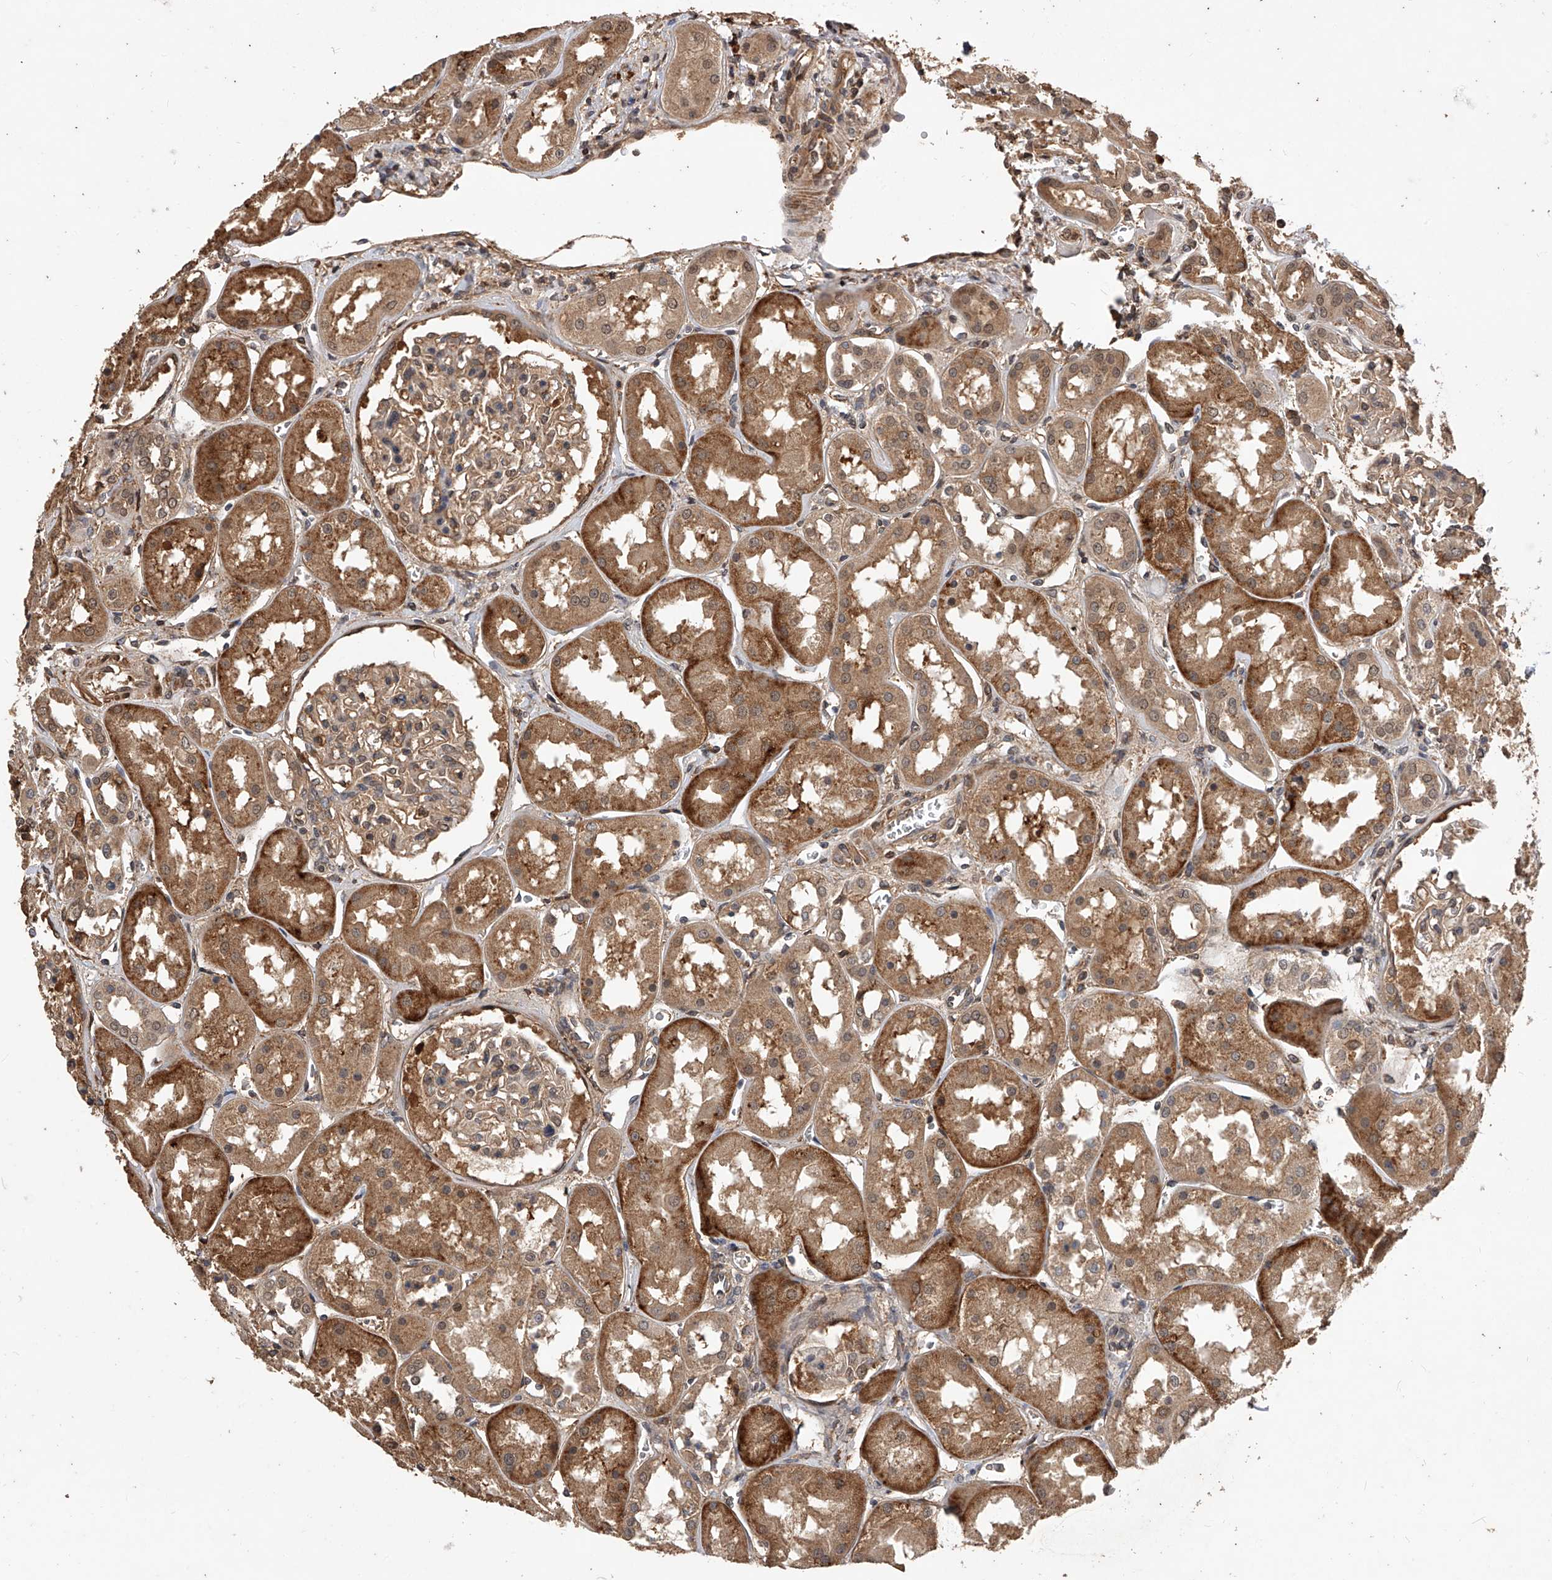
{"staining": {"intensity": "moderate", "quantity": "25%-75%", "location": "cytoplasmic/membranous"}, "tissue": "kidney", "cell_type": "Cells in glomeruli", "image_type": "normal", "snomed": [{"axis": "morphology", "description": "Normal tissue, NOS"}, {"axis": "topography", "description": "Kidney"}], "caption": "Immunohistochemistry (IHC) (DAB) staining of normal kidney shows moderate cytoplasmic/membranous protein staining in approximately 25%-75% of cells in glomeruli.", "gene": "CFAP410", "patient": {"sex": "male", "age": 70}}